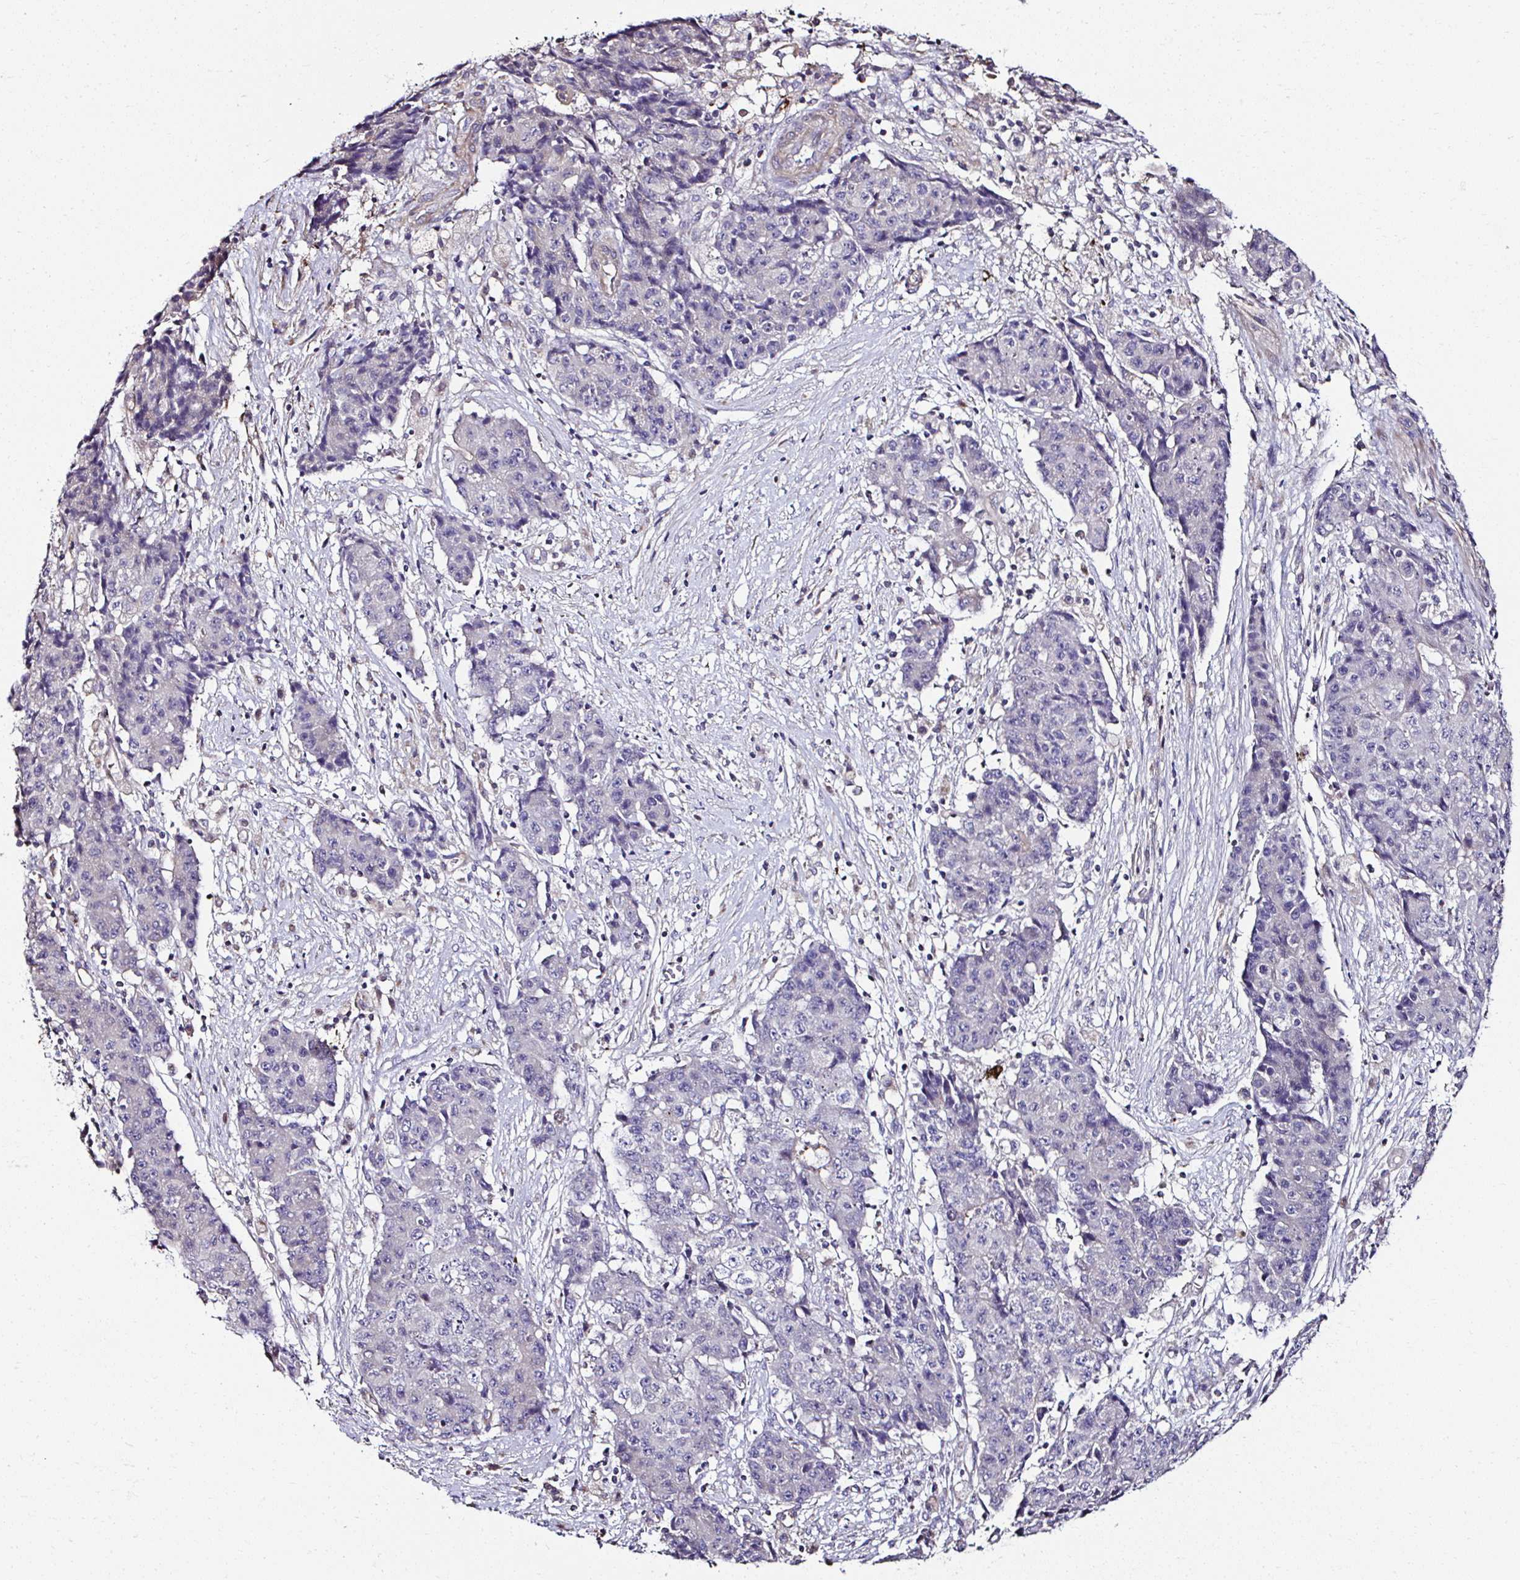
{"staining": {"intensity": "negative", "quantity": "none", "location": "none"}, "tissue": "ovarian cancer", "cell_type": "Tumor cells", "image_type": "cancer", "snomed": [{"axis": "morphology", "description": "Carcinoma, endometroid"}, {"axis": "topography", "description": "Ovary"}], "caption": "Immunohistochemical staining of human ovarian endometroid carcinoma demonstrates no significant positivity in tumor cells. (Immunohistochemistry (ihc), brightfield microscopy, high magnification).", "gene": "CCDC85C", "patient": {"sex": "female", "age": 42}}